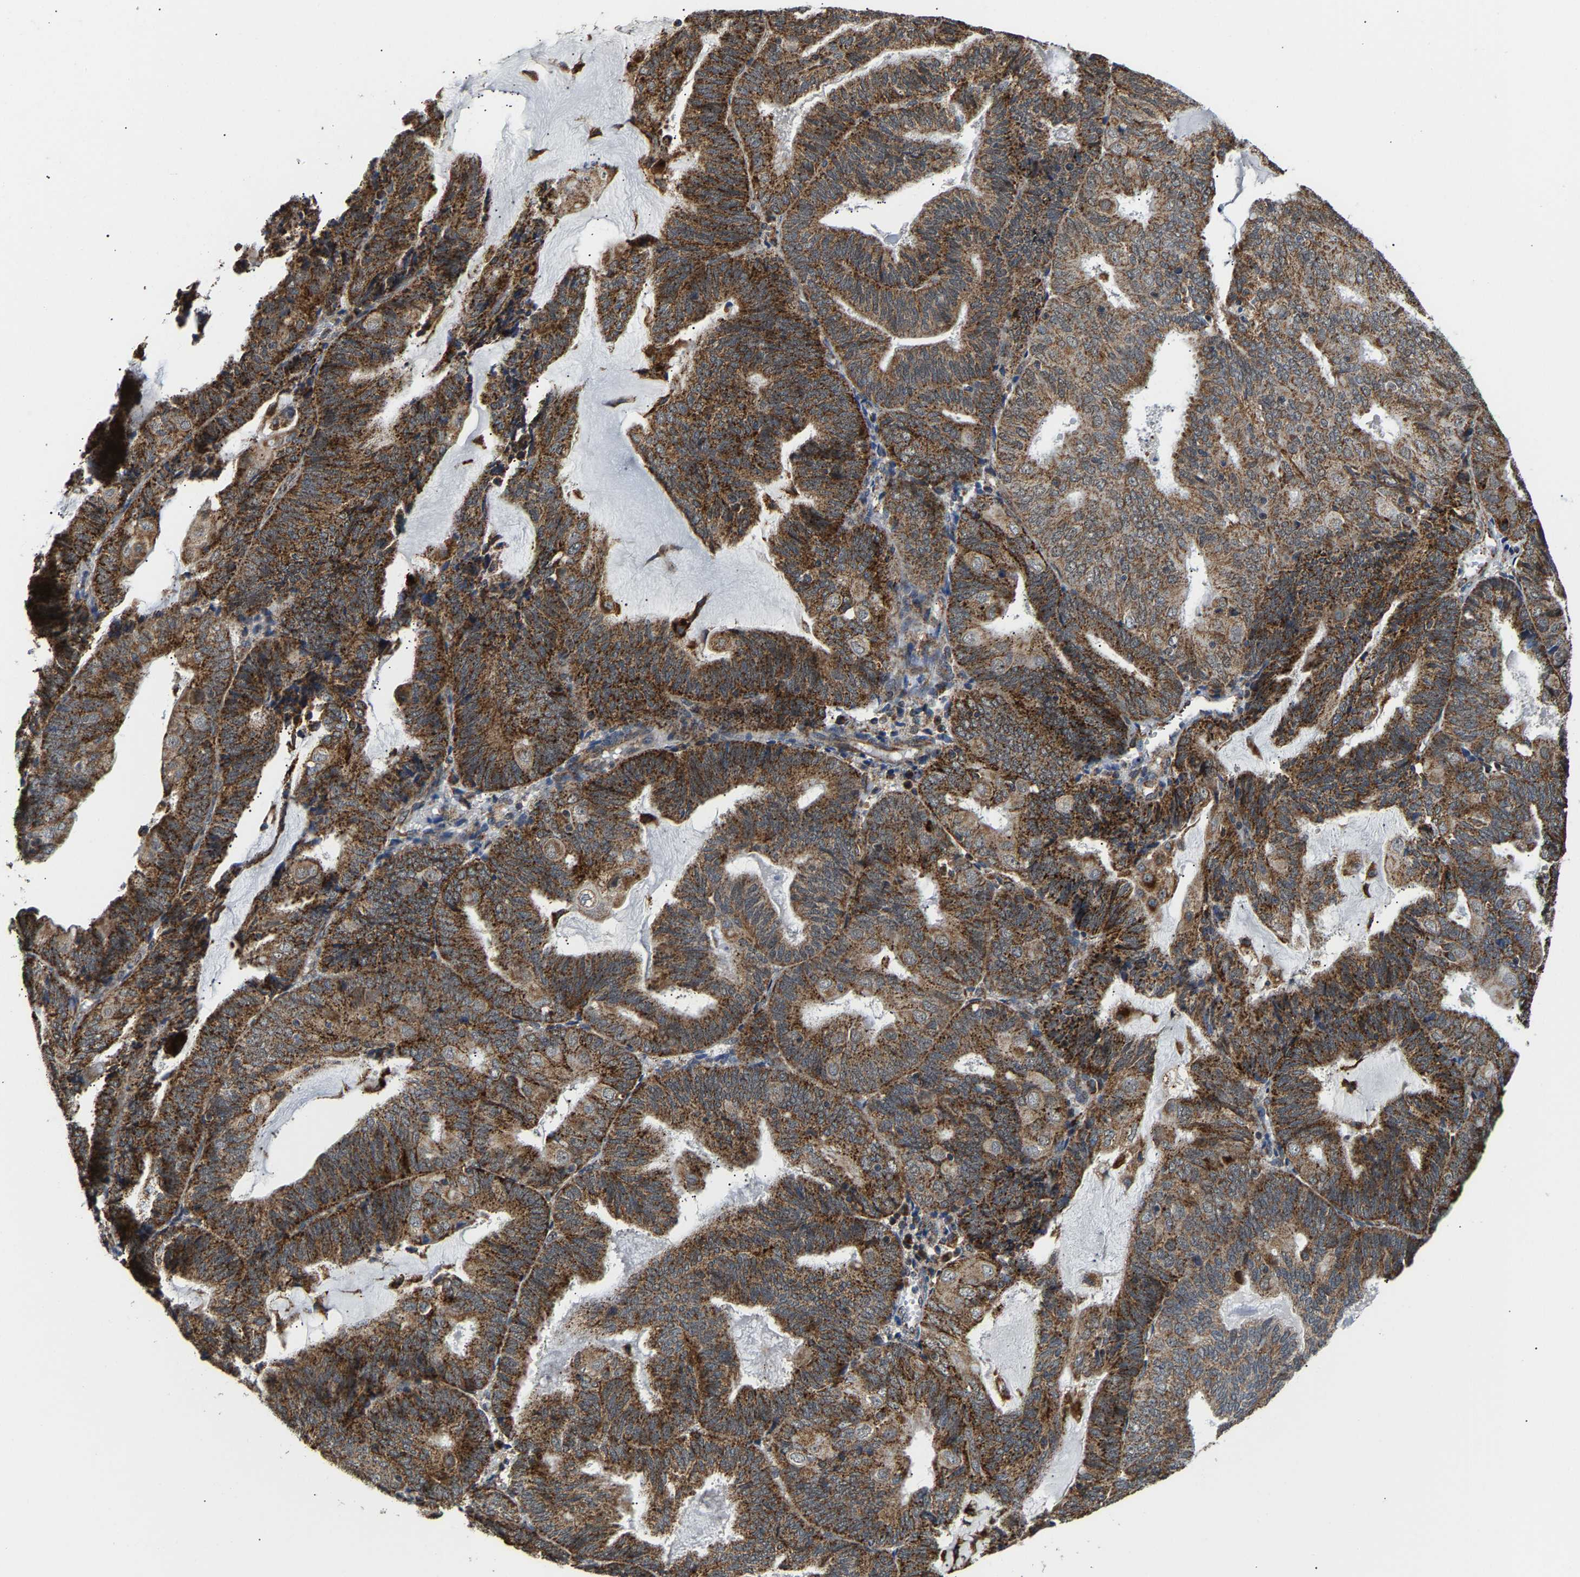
{"staining": {"intensity": "moderate", "quantity": ">75%", "location": "cytoplasmic/membranous"}, "tissue": "endometrial cancer", "cell_type": "Tumor cells", "image_type": "cancer", "snomed": [{"axis": "morphology", "description": "Adenocarcinoma, NOS"}, {"axis": "topography", "description": "Endometrium"}], "caption": "Human endometrial cancer stained with a brown dye demonstrates moderate cytoplasmic/membranous positive expression in about >75% of tumor cells.", "gene": "GIMAP7", "patient": {"sex": "female", "age": 81}}